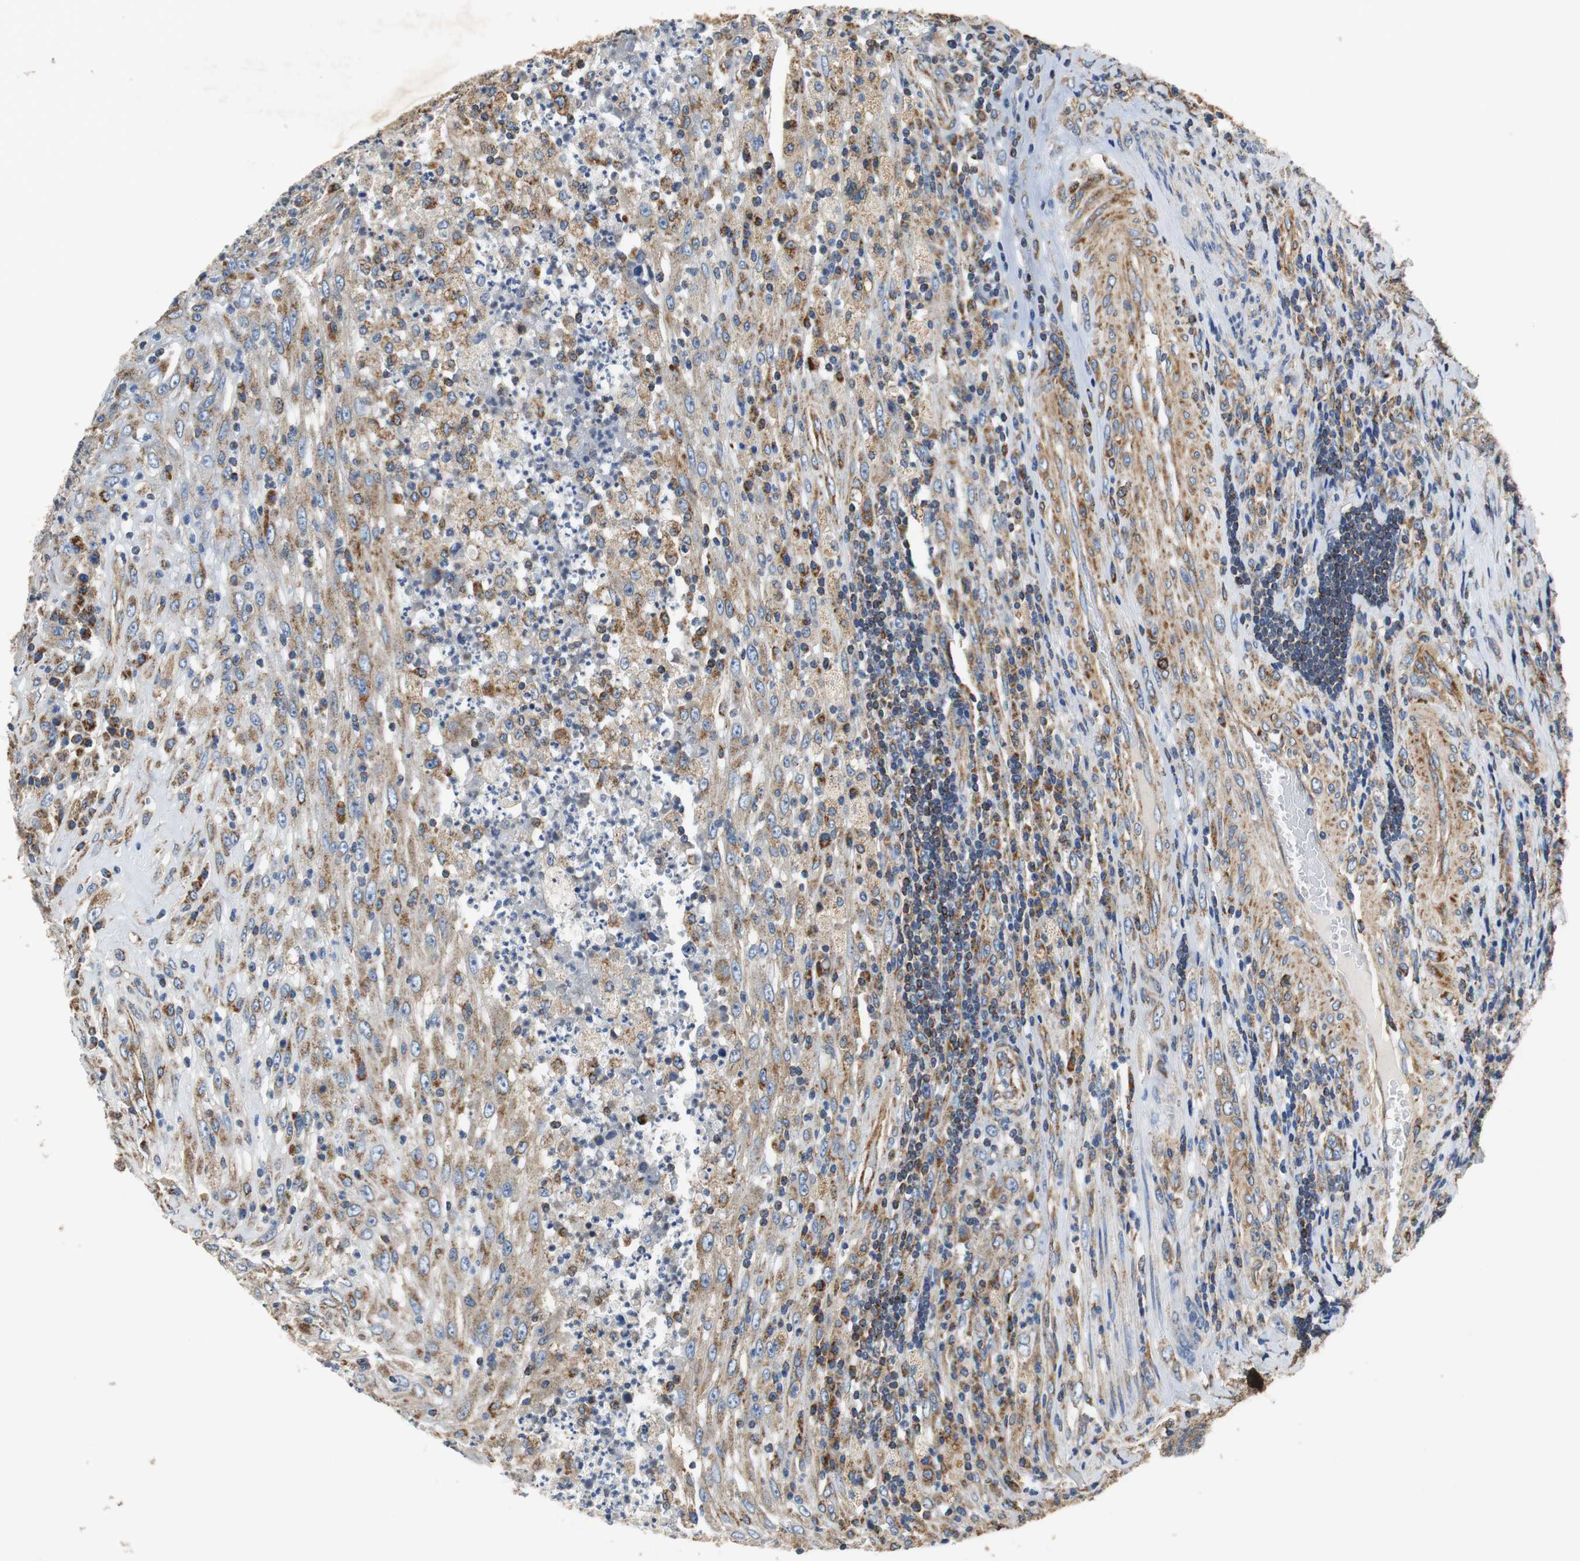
{"staining": {"intensity": "moderate", "quantity": ">75%", "location": "cytoplasmic/membranous"}, "tissue": "testis cancer", "cell_type": "Tumor cells", "image_type": "cancer", "snomed": [{"axis": "morphology", "description": "Necrosis, NOS"}, {"axis": "morphology", "description": "Carcinoma, Embryonal, NOS"}, {"axis": "topography", "description": "Testis"}], "caption": "This image shows immunohistochemistry (IHC) staining of human embryonal carcinoma (testis), with medium moderate cytoplasmic/membranous staining in about >75% of tumor cells.", "gene": "GSTK1", "patient": {"sex": "male", "age": 19}}